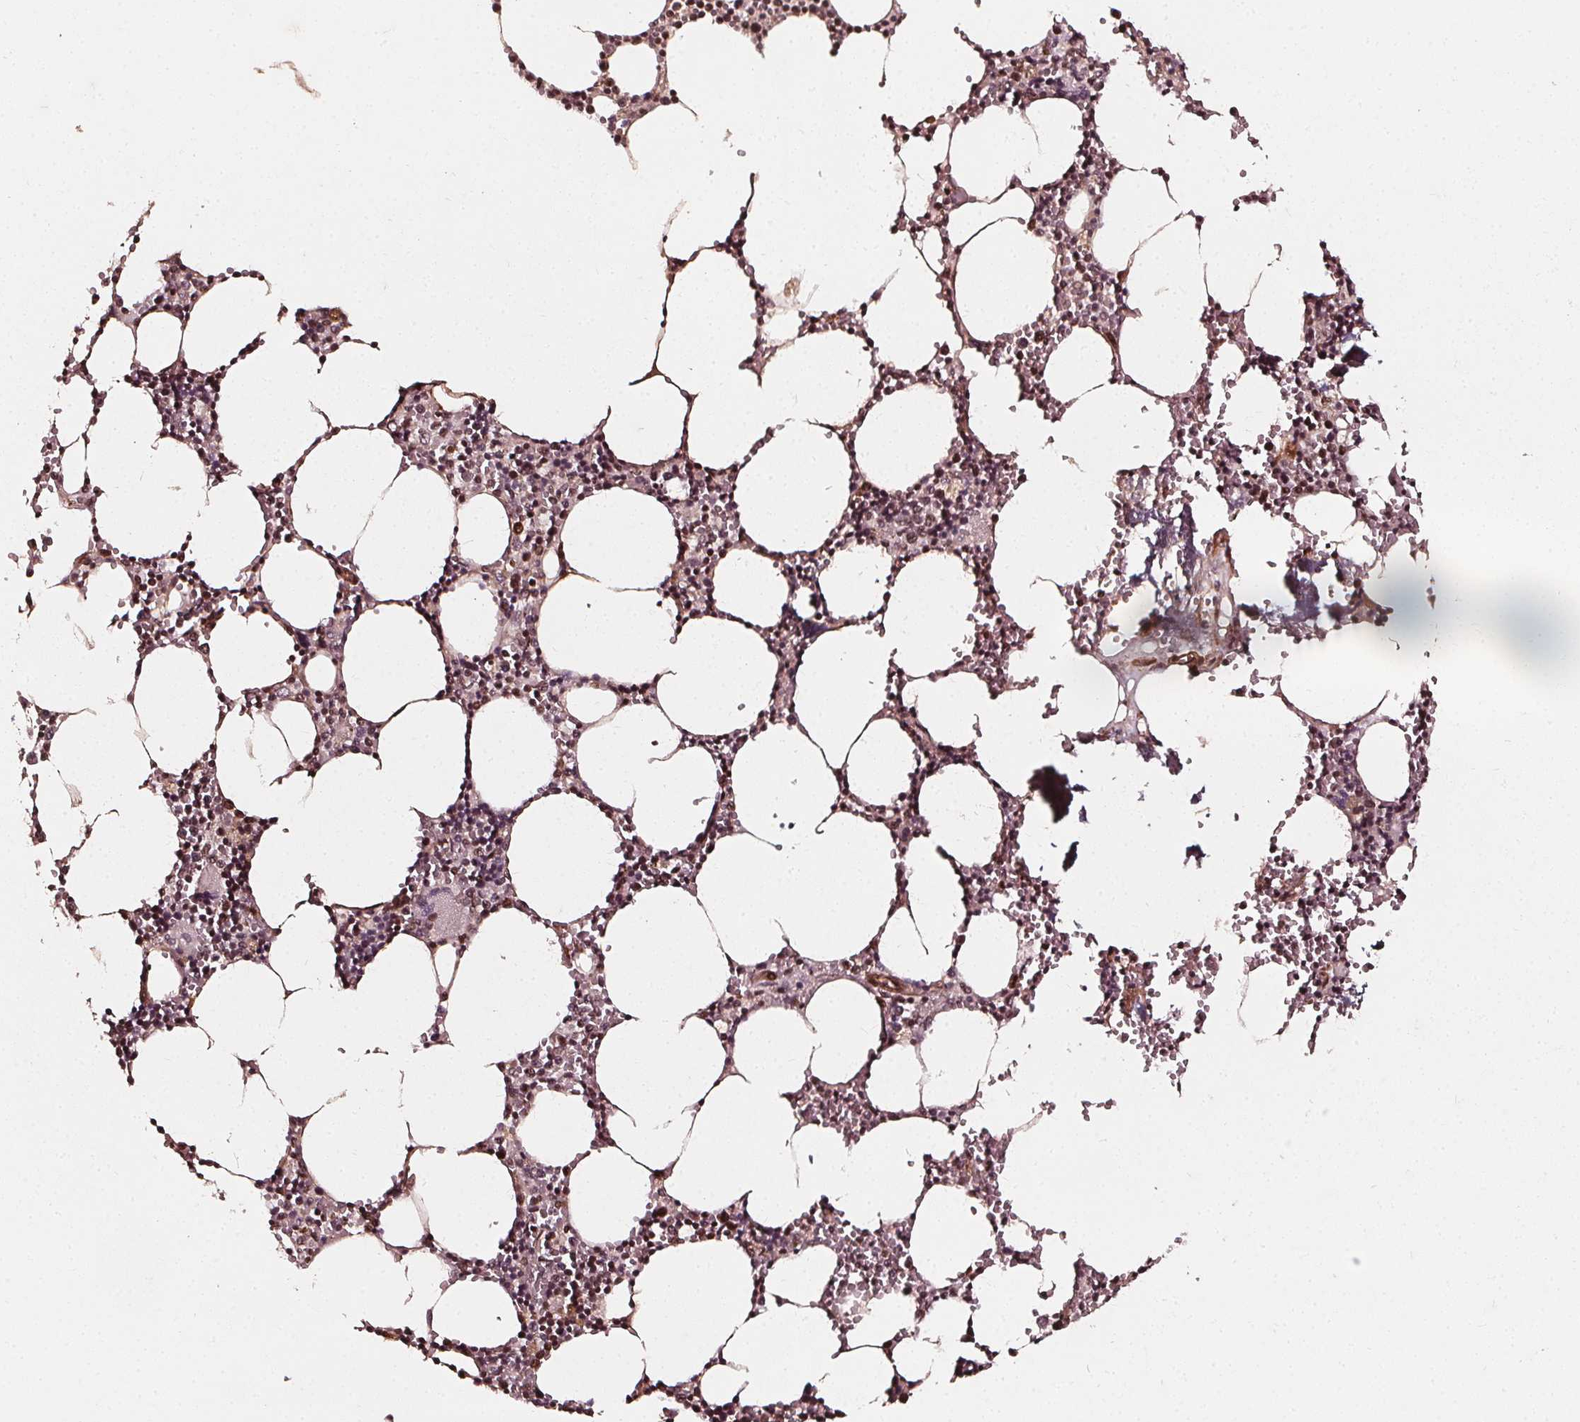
{"staining": {"intensity": "moderate", "quantity": ">75%", "location": "cytoplasmic/membranous,nuclear"}, "tissue": "bone marrow", "cell_type": "Hematopoietic cells", "image_type": "normal", "snomed": [{"axis": "morphology", "description": "Normal tissue, NOS"}, {"axis": "topography", "description": "Bone marrow"}], "caption": "Immunohistochemistry (IHC) histopathology image of benign bone marrow stained for a protein (brown), which displays medium levels of moderate cytoplasmic/membranous,nuclear positivity in approximately >75% of hematopoietic cells.", "gene": "EXOSC9", "patient": {"sex": "male", "age": 54}}